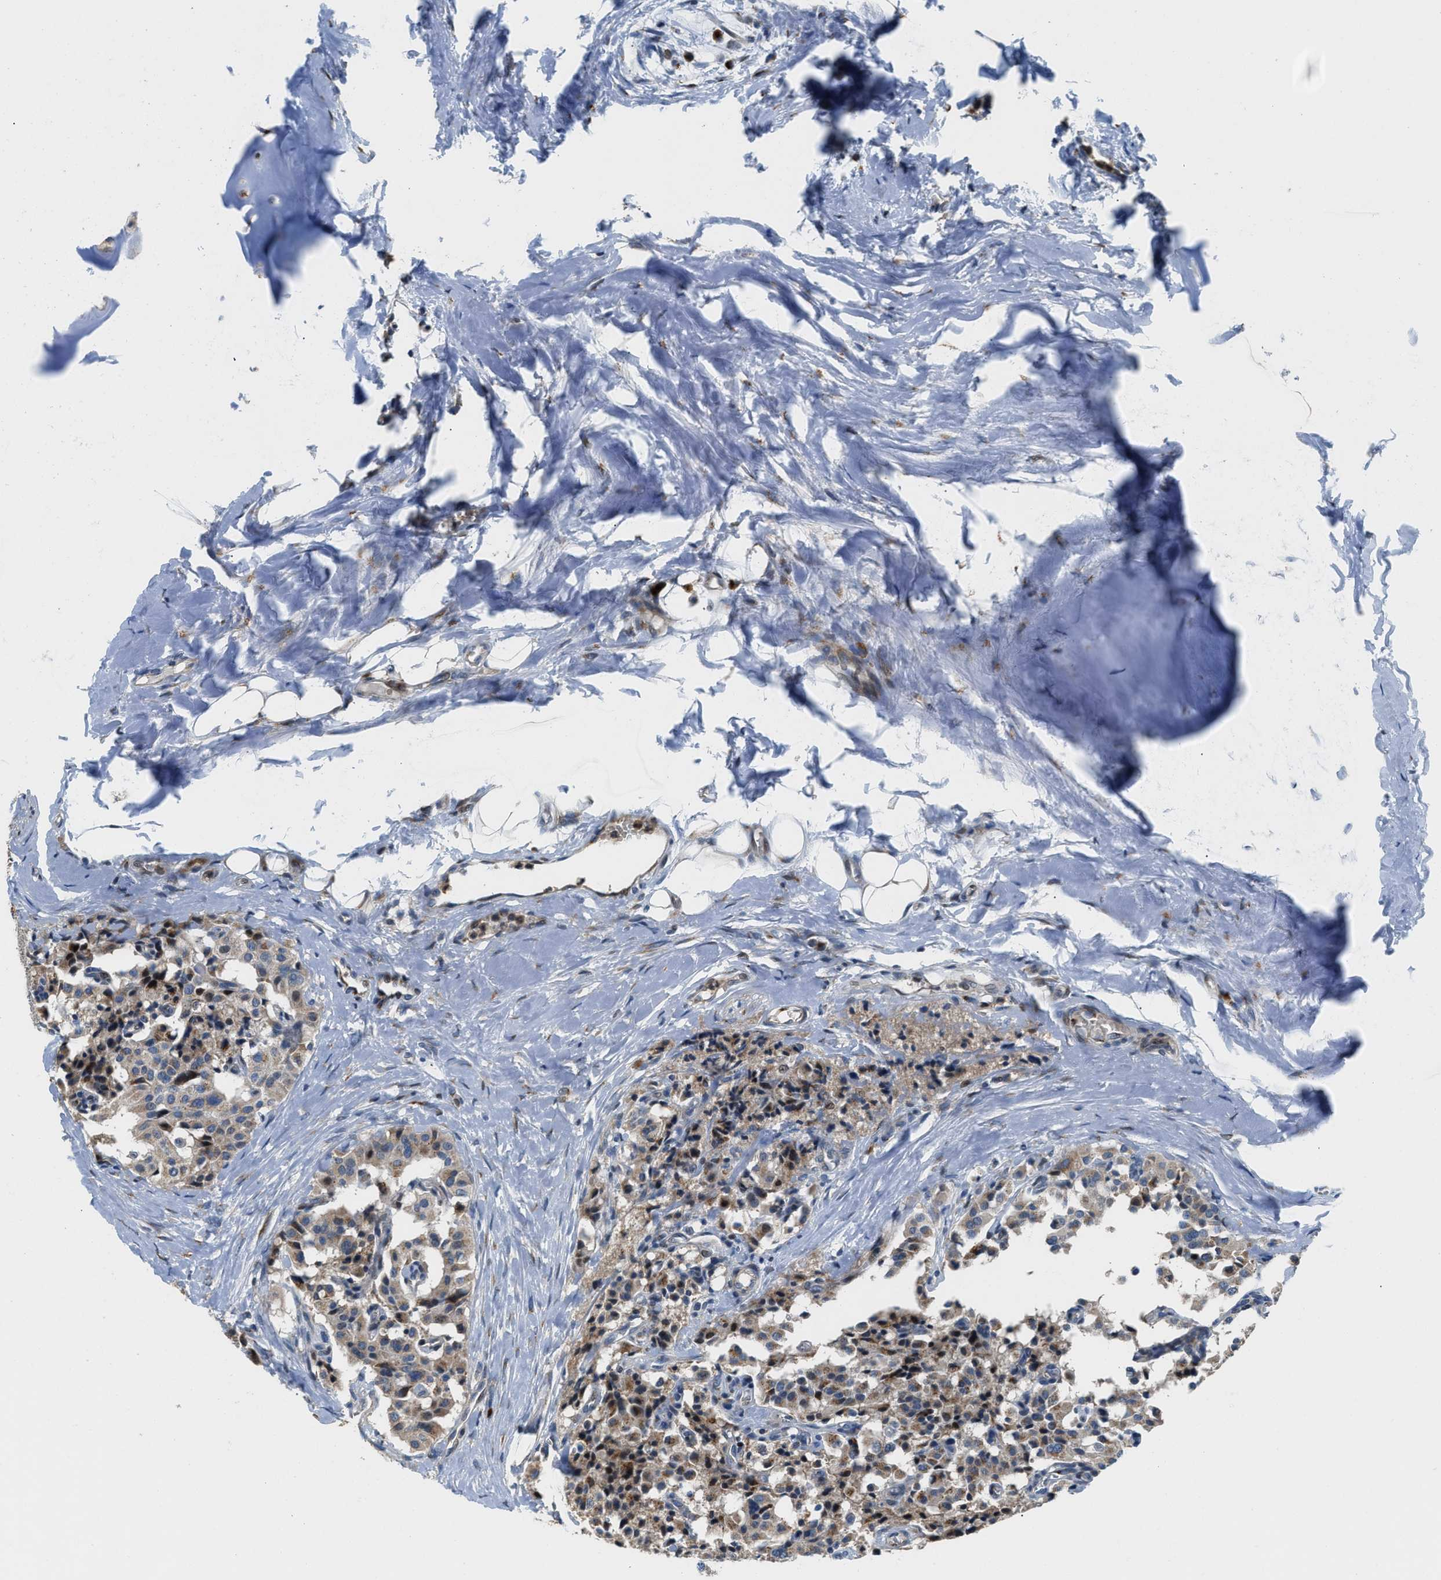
{"staining": {"intensity": "moderate", "quantity": "25%-75%", "location": "cytoplasmic/membranous"}, "tissue": "carcinoid", "cell_type": "Tumor cells", "image_type": "cancer", "snomed": [{"axis": "morphology", "description": "Carcinoid, malignant, NOS"}, {"axis": "topography", "description": "Lung"}], "caption": "Carcinoid (malignant) stained with DAB (3,3'-diaminobenzidine) immunohistochemistry reveals medium levels of moderate cytoplasmic/membranous staining in approximately 25%-75% of tumor cells.", "gene": "FUT8", "patient": {"sex": "male", "age": 30}}